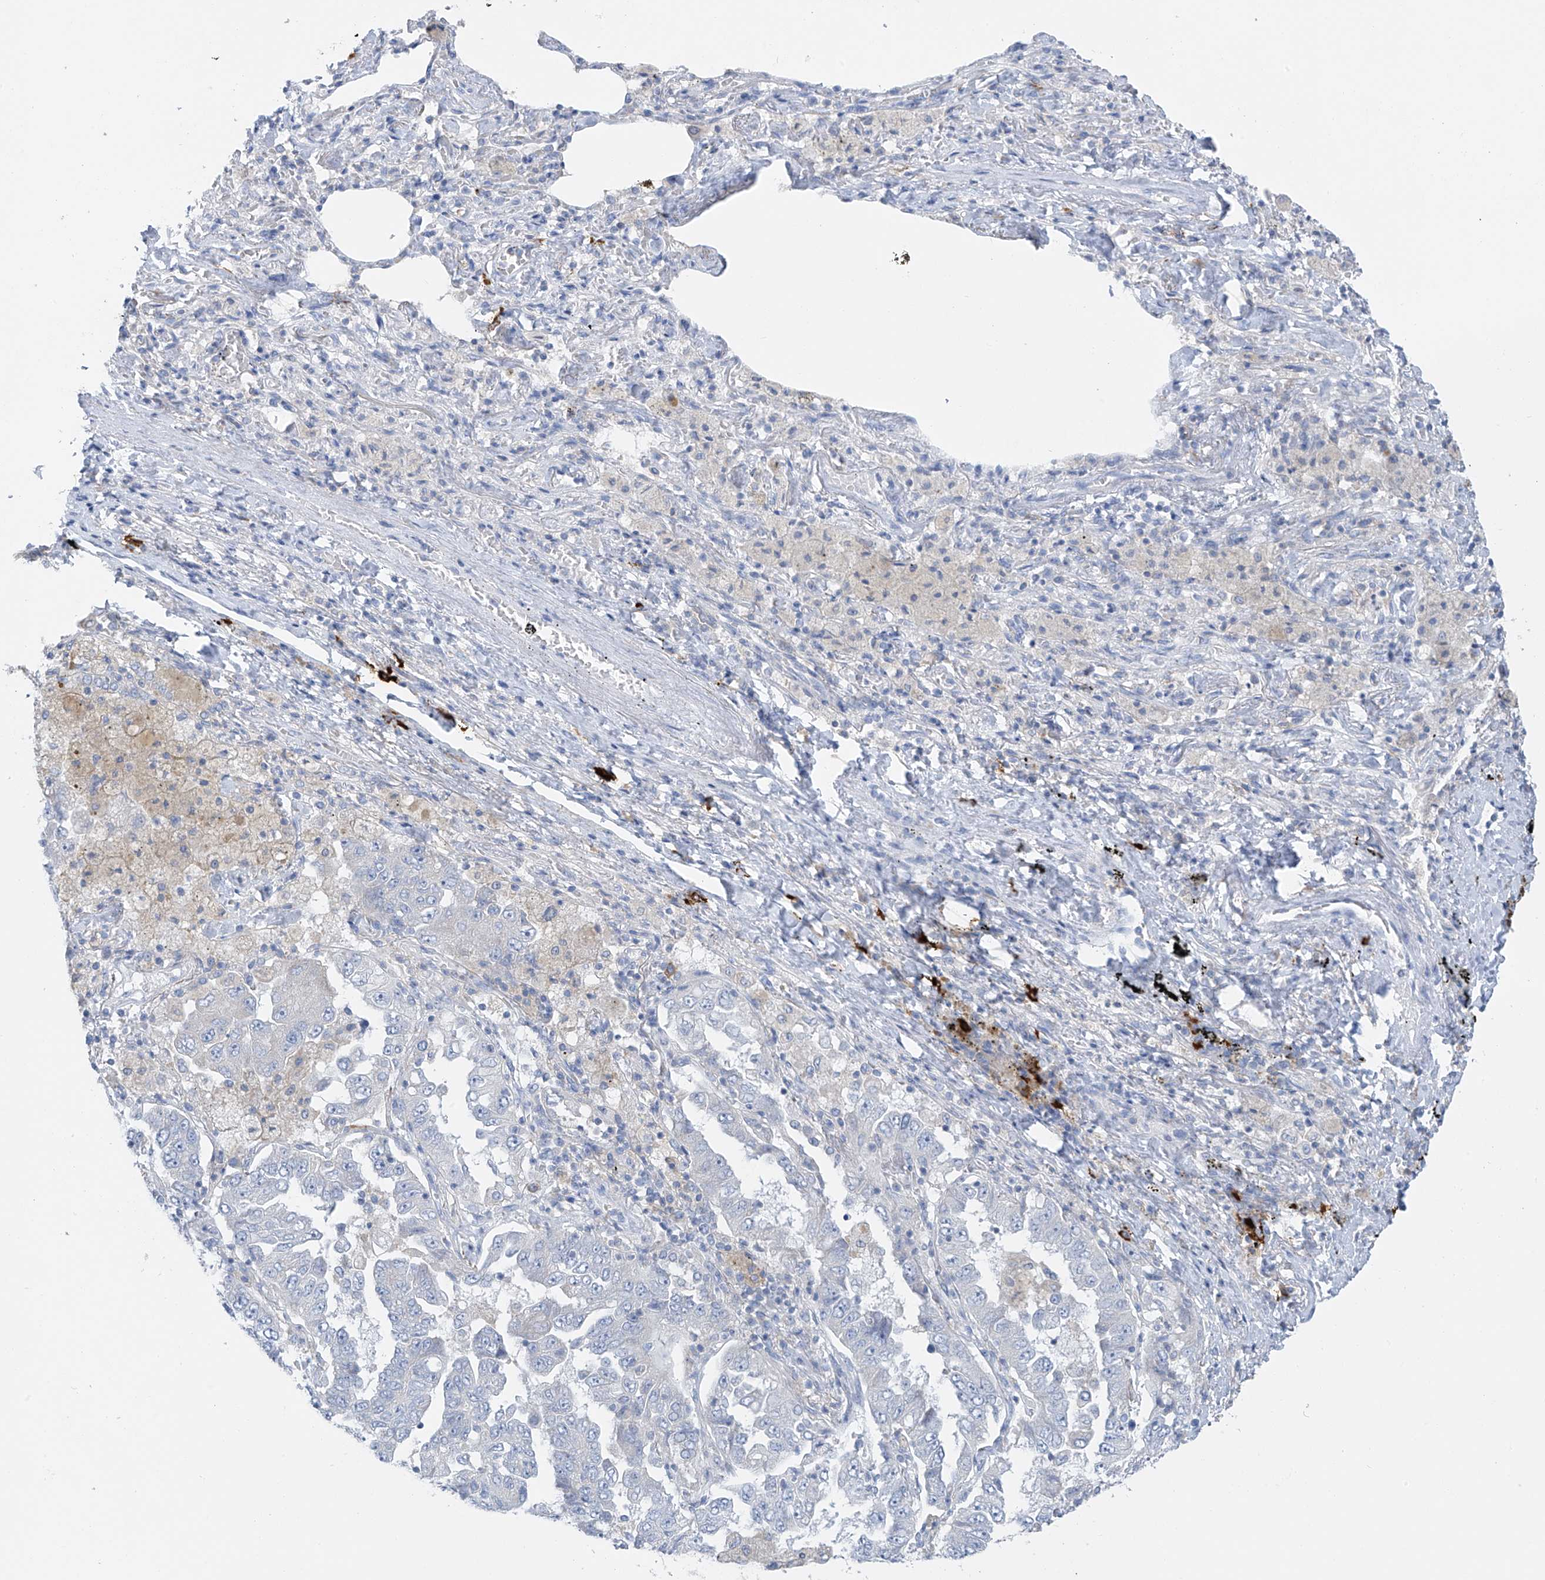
{"staining": {"intensity": "negative", "quantity": "none", "location": "none"}, "tissue": "lung cancer", "cell_type": "Tumor cells", "image_type": "cancer", "snomed": [{"axis": "morphology", "description": "Adenocarcinoma, NOS"}, {"axis": "topography", "description": "Lung"}], "caption": "Immunohistochemistry (IHC) of lung cancer (adenocarcinoma) demonstrates no positivity in tumor cells. The staining is performed using DAB brown chromogen with nuclei counter-stained in using hematoxylin.", "gene": "POMGNT2", "patient": {"sex": "female", "age": 51}}